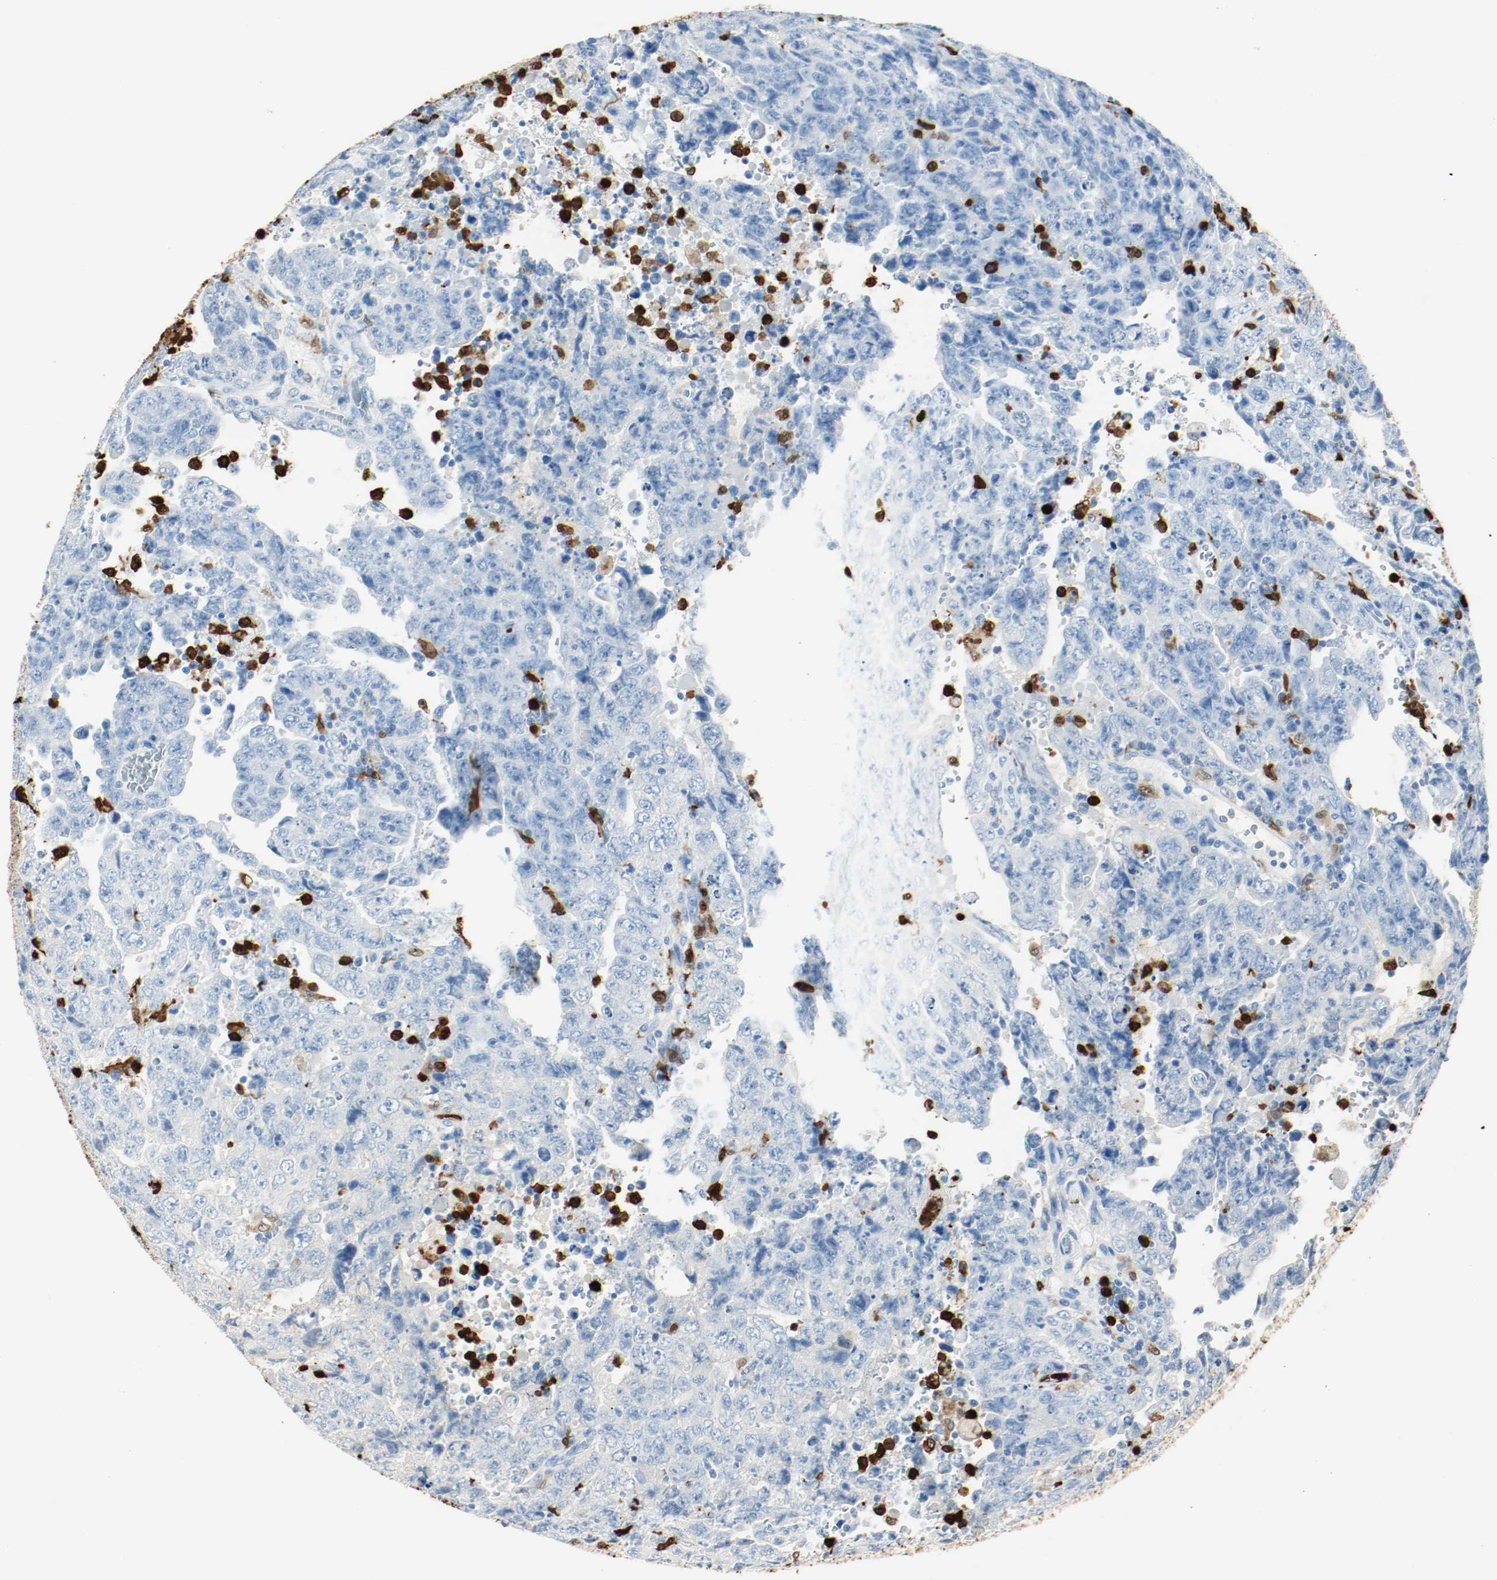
{"staining": {"intensity": "negative", "quantity": "none", "location": "none"}, "tissue": "testis cancer", "cell_type": "Tumor cells", "image_type": "cancer", "snomed": [{"axis": "morphology", "description": "Carcinoma, Embryonal, NOS"}, {"axis": "topography", "description": "Testis"}], "caption": "Tumor cells show no significant staining in testis cancer (embryonal carcinoma).", "gene": "S100A9", "patient": {"sex": "male", "age": 28}}